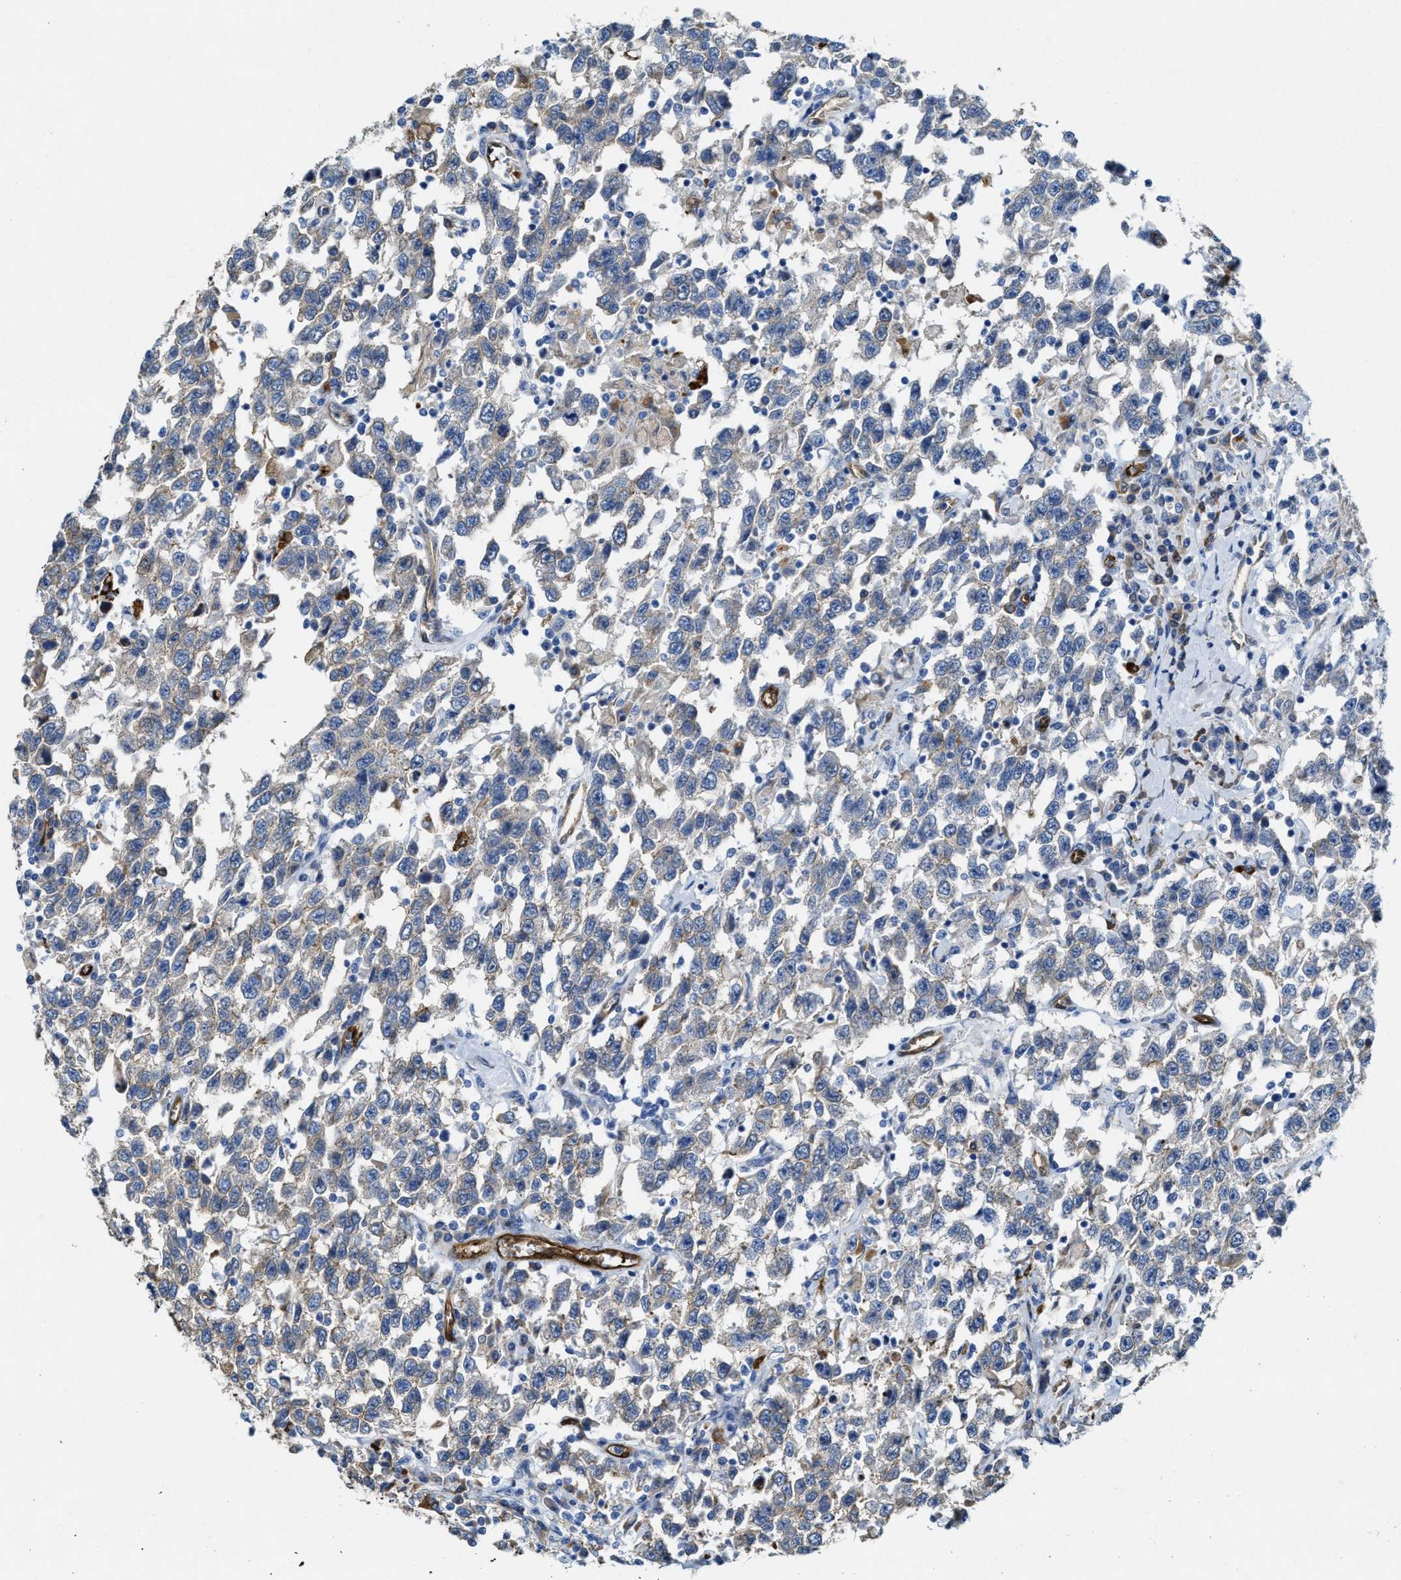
{"staining": {"intensity": "weak", "quantity": "<25%", "location": "cytoplasmic/membranous"}, "tissue": "testis cancer", "cell_type": "Tumor cells", "image_type": "cancer", "snomed": [{"axis": "morphology", "description": "Seminoma, NOS"}, {"axis": "topography", "description": "Testis"}], "caption": "This is an immunohistochemistry (IHC) photomicrograph of human testis cancer (seminoma). There is no expression in tumor cells.", "gene": "ASS1", "patient": {"sex": "male", "age": 41}}